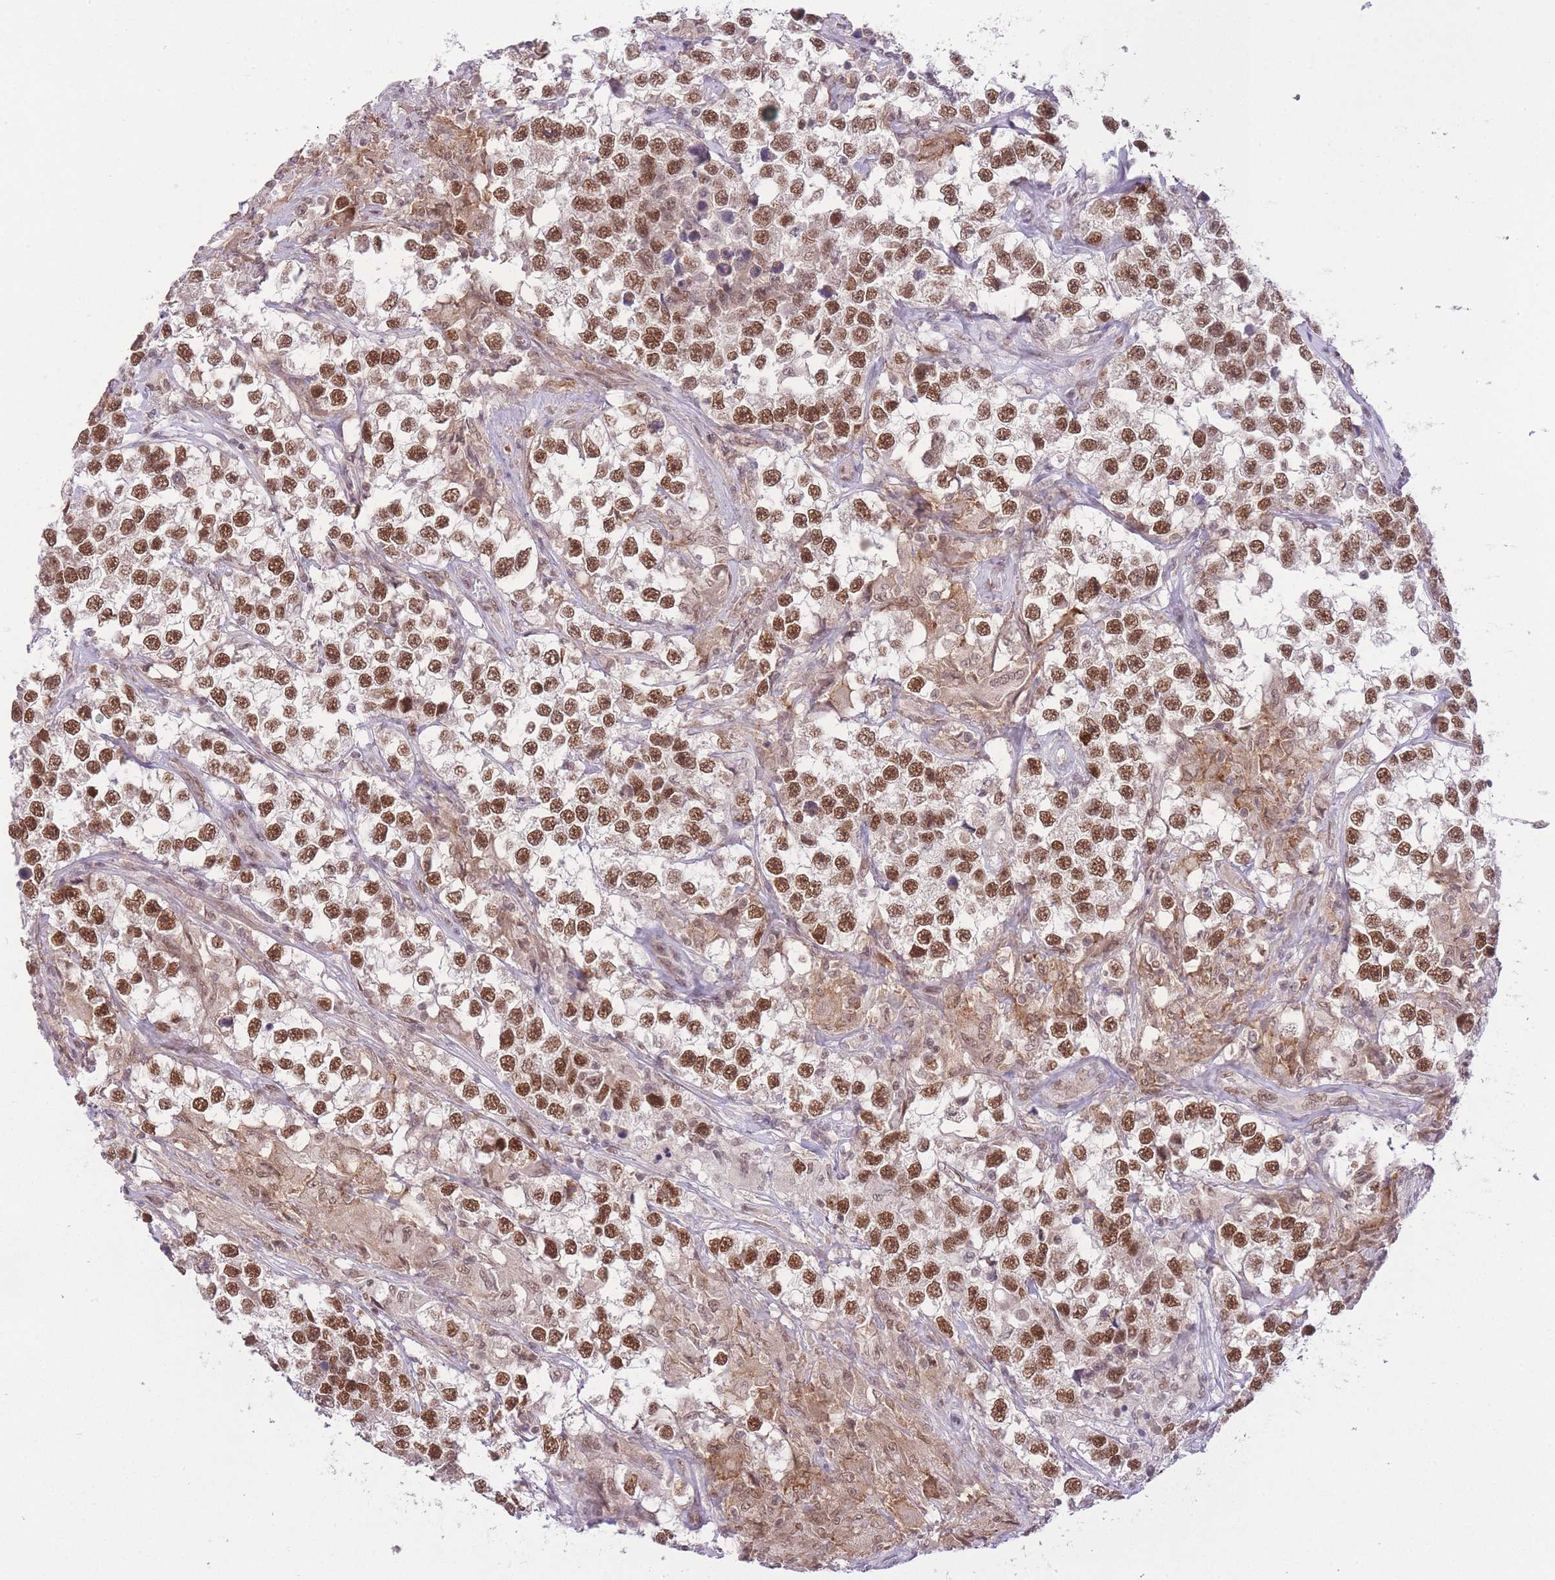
{"staining": {"intensity": "strong", "quantity": ">75%", "location": "nuclear"}, "tissue": "testis cancer", "cell_type": "Tumor cells", "image_type": "cancer", "snomed": [{"axis": "morphology", "description": "Seminoma, NOS"}, {"axis": "topography", "description": "Testis"}], "caption": "Seminoma (testis) stained with a brown dye displays strong nuclear positive positivity in approximately >75% of tumor cells.", "gene": "TMED3", "patient": {"sex": "male", "age": 46}}